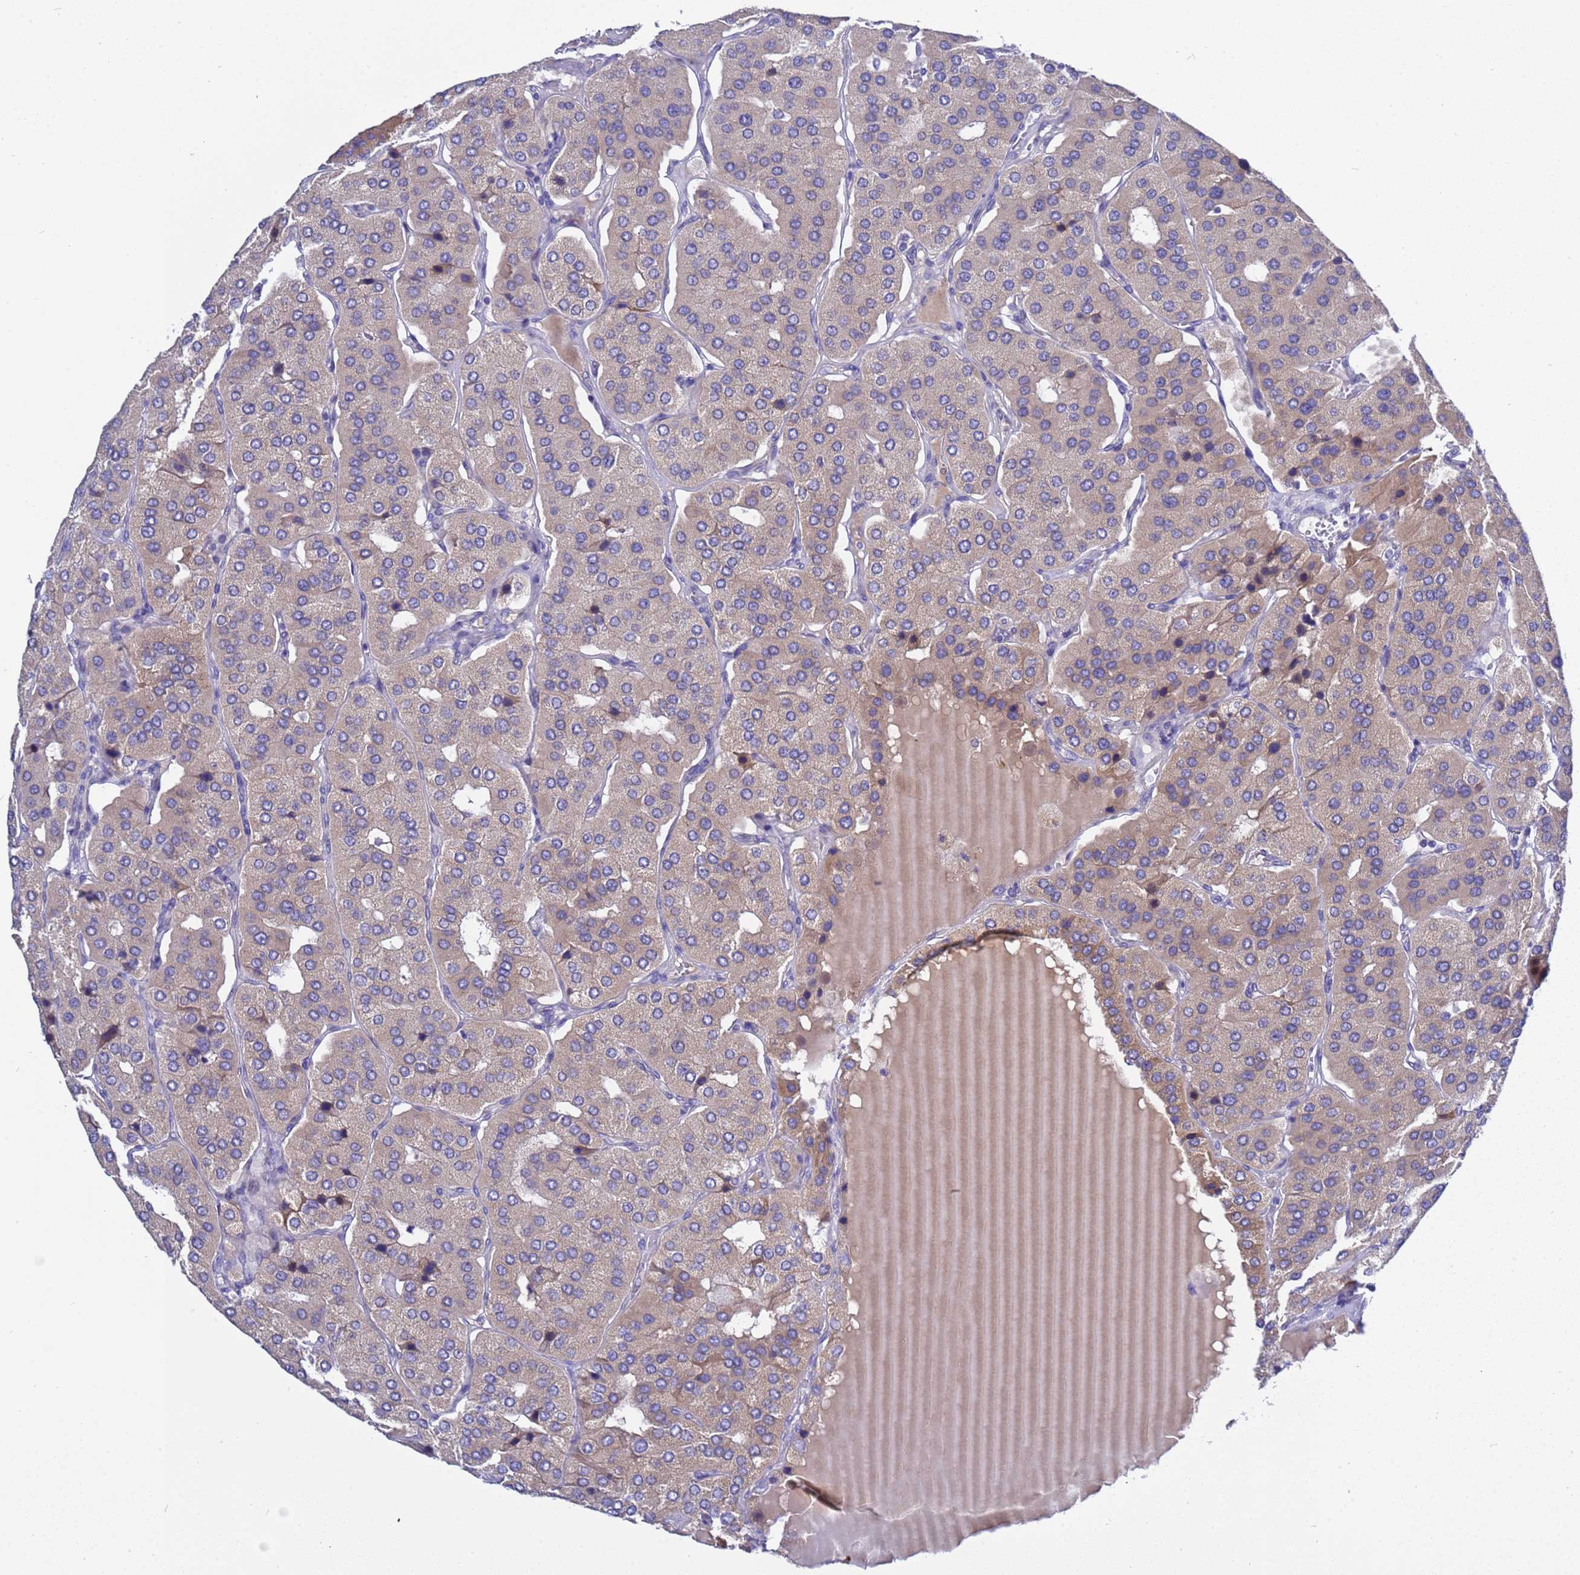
{"staining": {"intensity": "weak", "quantity": ">75%", "location": "cytoplasmic/membranous"}, "tissue": "parathyroid gland", "cell_type": "Glandular cells", "image_type": "normal", "snomed": [{"axis": "morphology", "description": "Normal tissue, NOS"}, {"axis": "morphology", "description": "Adenoma, NOS"}, {"axis": "topography", "description": "Parathyroid gland"}], "caption": "Parathyroid gland was stained to show a protein in brown. There is low levels of weak cytoplasmic/membranous staining in approximately >75% of glandular cells. (Stains: DAB in brown, nuclei in blue, Microscopy: brightfield microscopy at high magnification).", "gene": "RC3H2", "patient": {"sex": "female", "age": 86}}